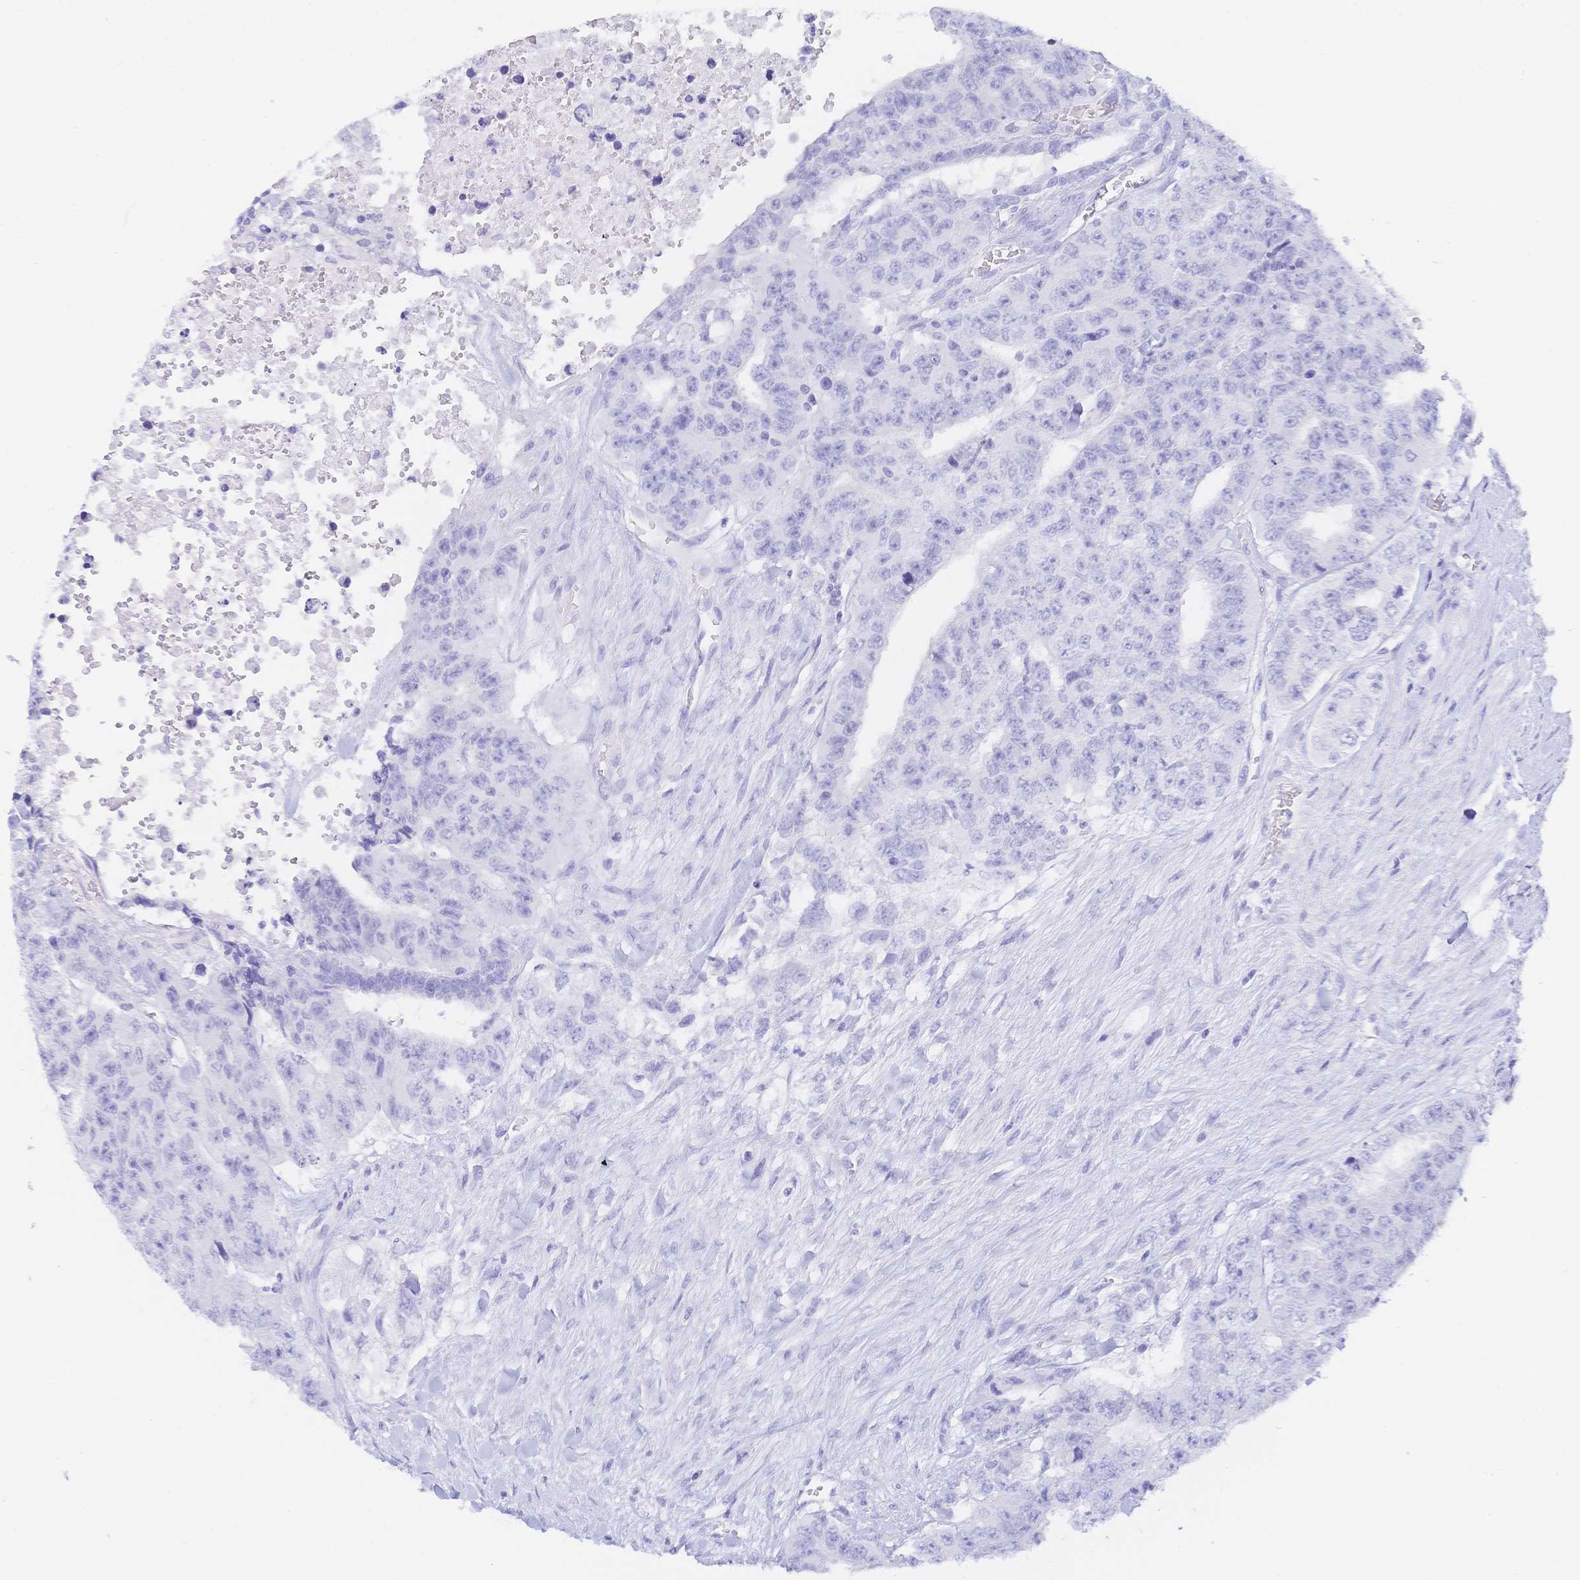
{"staining": {"intensity": "negative", "quantity": "none", "location": "none"}, "tissue": "testis cancer", "cell_type": "Tumor cells", "image_type": "cancer", "snomed": [{"axis": "morphology", "description": "Carcinoma, Embryonal, NOS"}, {"axis": "topography", "description": "Testis"}], "caption": "Protein analysis of embryonal carcinoma (testis) exhibits no significant staining in tumor cells. (Immunohistochemistry, brightfield microscopy, high magnification).", "gene": "MEP1B", "patient": {"sex": "male", "age": 24}}